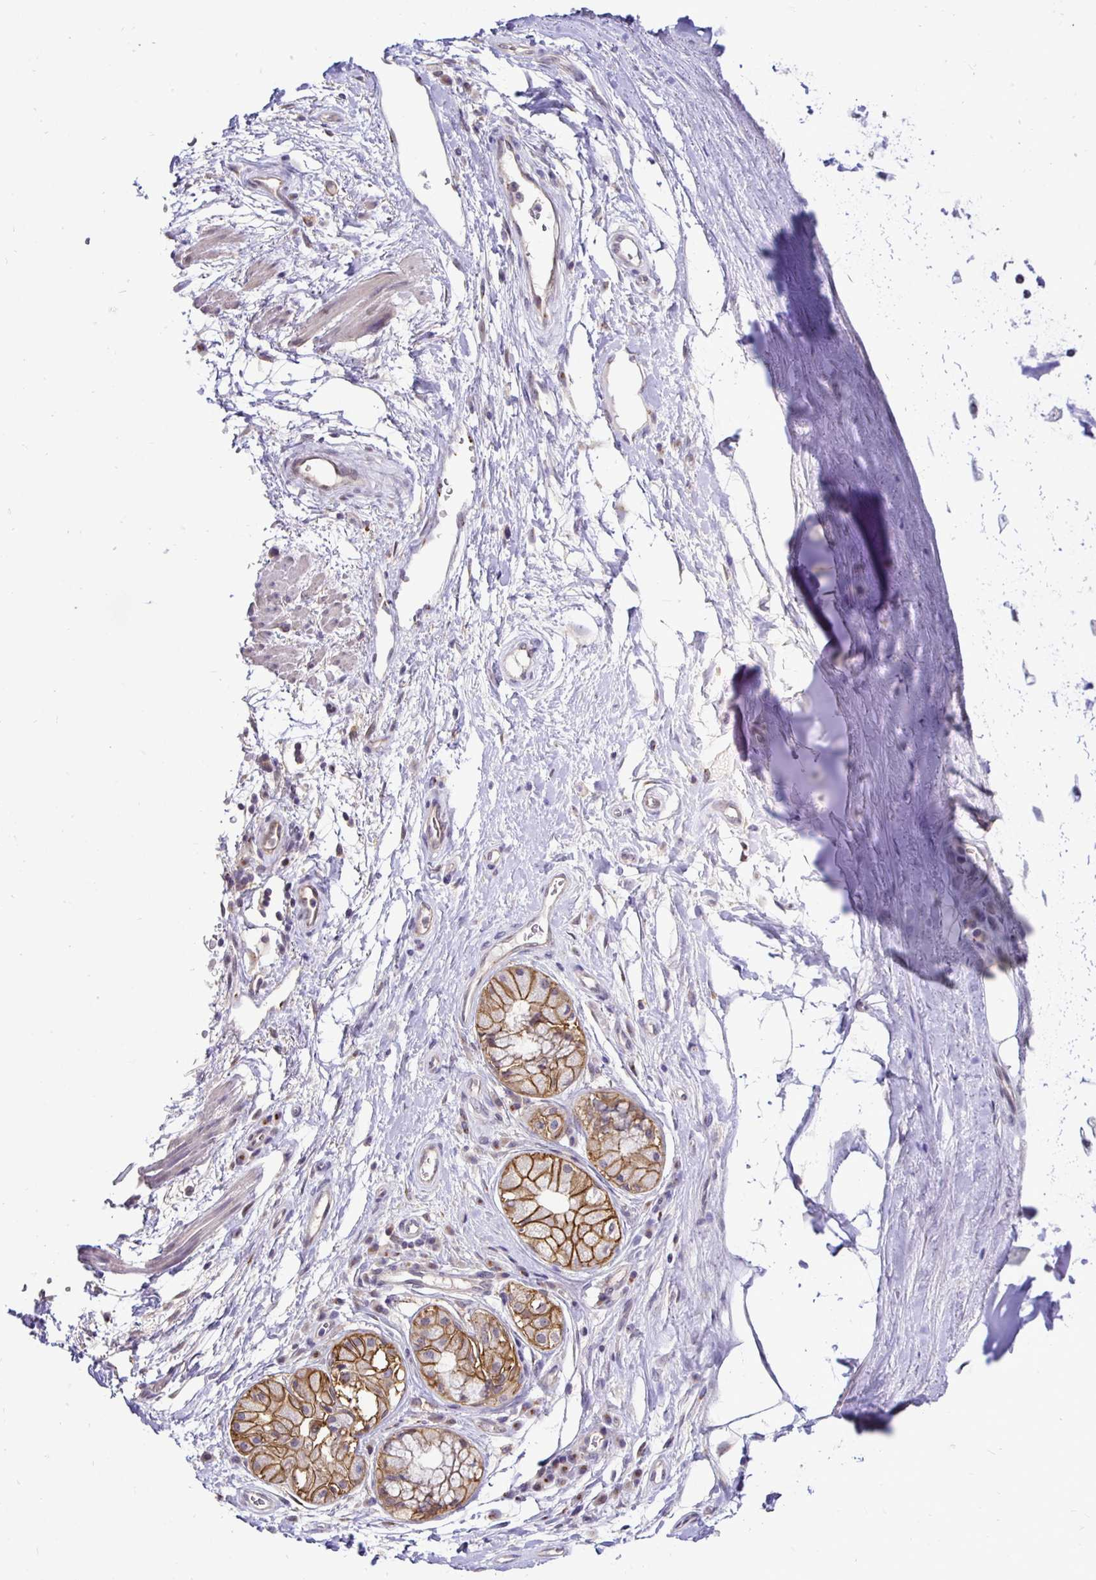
{"staining": {"intensity": "negative", "quantity": "none", "location": "none"}, "tissue": "adipose tissue", "cell_type": "Adipocytes", "image_type": "normal", "snomed": [{"axis": "morphology", "description": "Normal tissue, NOS"}, {"axis": "topography", "description": "Cartilage tissue"}, {"axis": "topography", "description": "Bronchus"}], "caption": "IHC photomicrograph of normal adipose tissue: human adipose tissue stained with DAB demonstrates no significant protein staining in adipocytes.", "gene": "SLC9A1", "patient": {"sex": "male", "age": 64}}